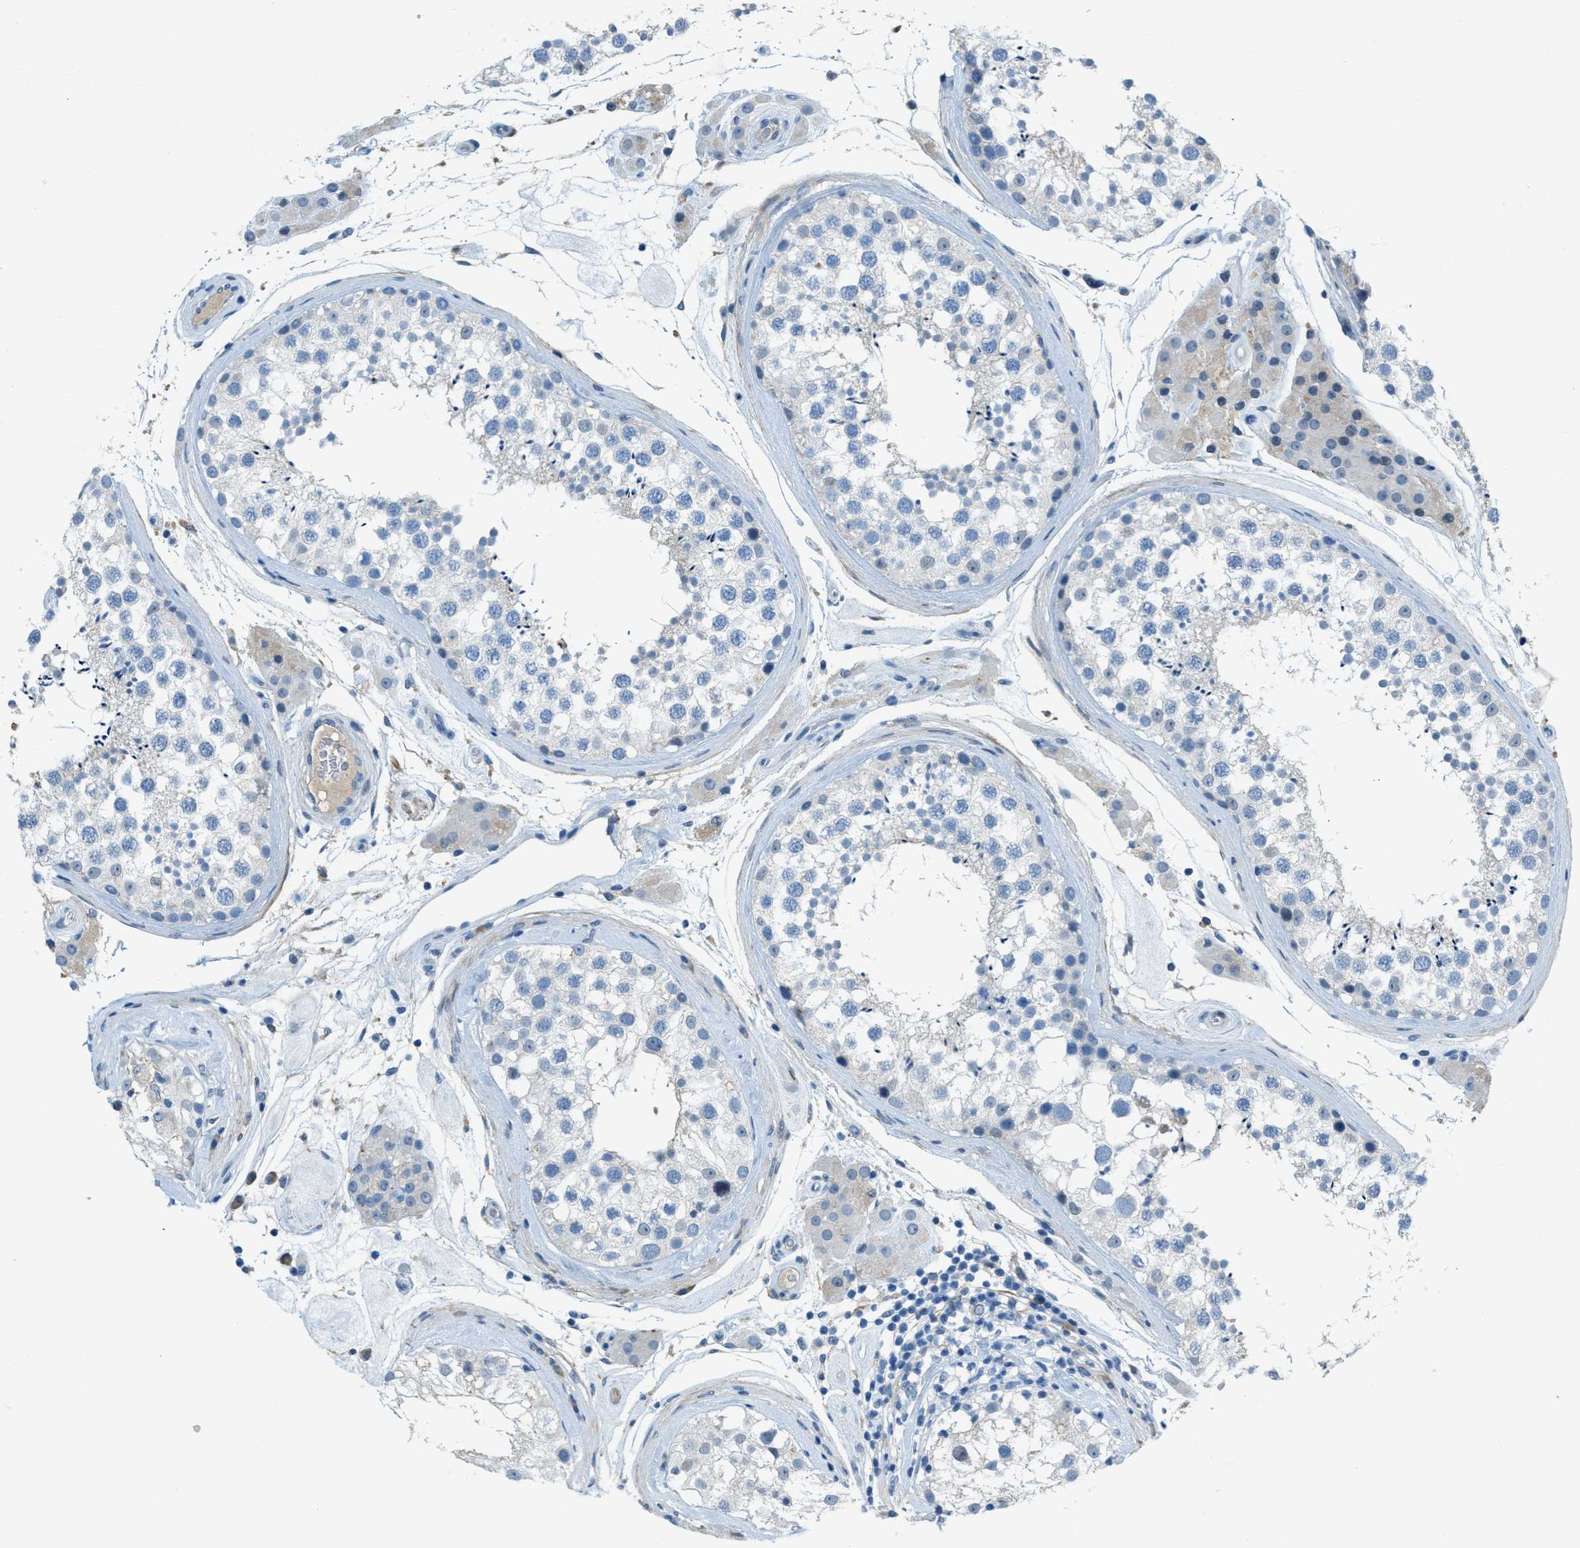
{"staining": {"intensity": "negative", "quantity": "none", "location": "none"}, "tissue": "testis", "cell_type": "Cells in seminiferous ducts", "image_type": "normal", "snomed": [{"axis": "morphology", "description": "Normal tissue, NOS"}, {"axis": "topography", "description": "Testis"}], "caption": "High power microscopy image of an immunohistochemistry (IHC) photomicrograph of normal testis, revealing no significant positivity in cells in seminiferous ducts.", "gene": "KLHL8", "patient": {"sex": "male", "age": 46}}